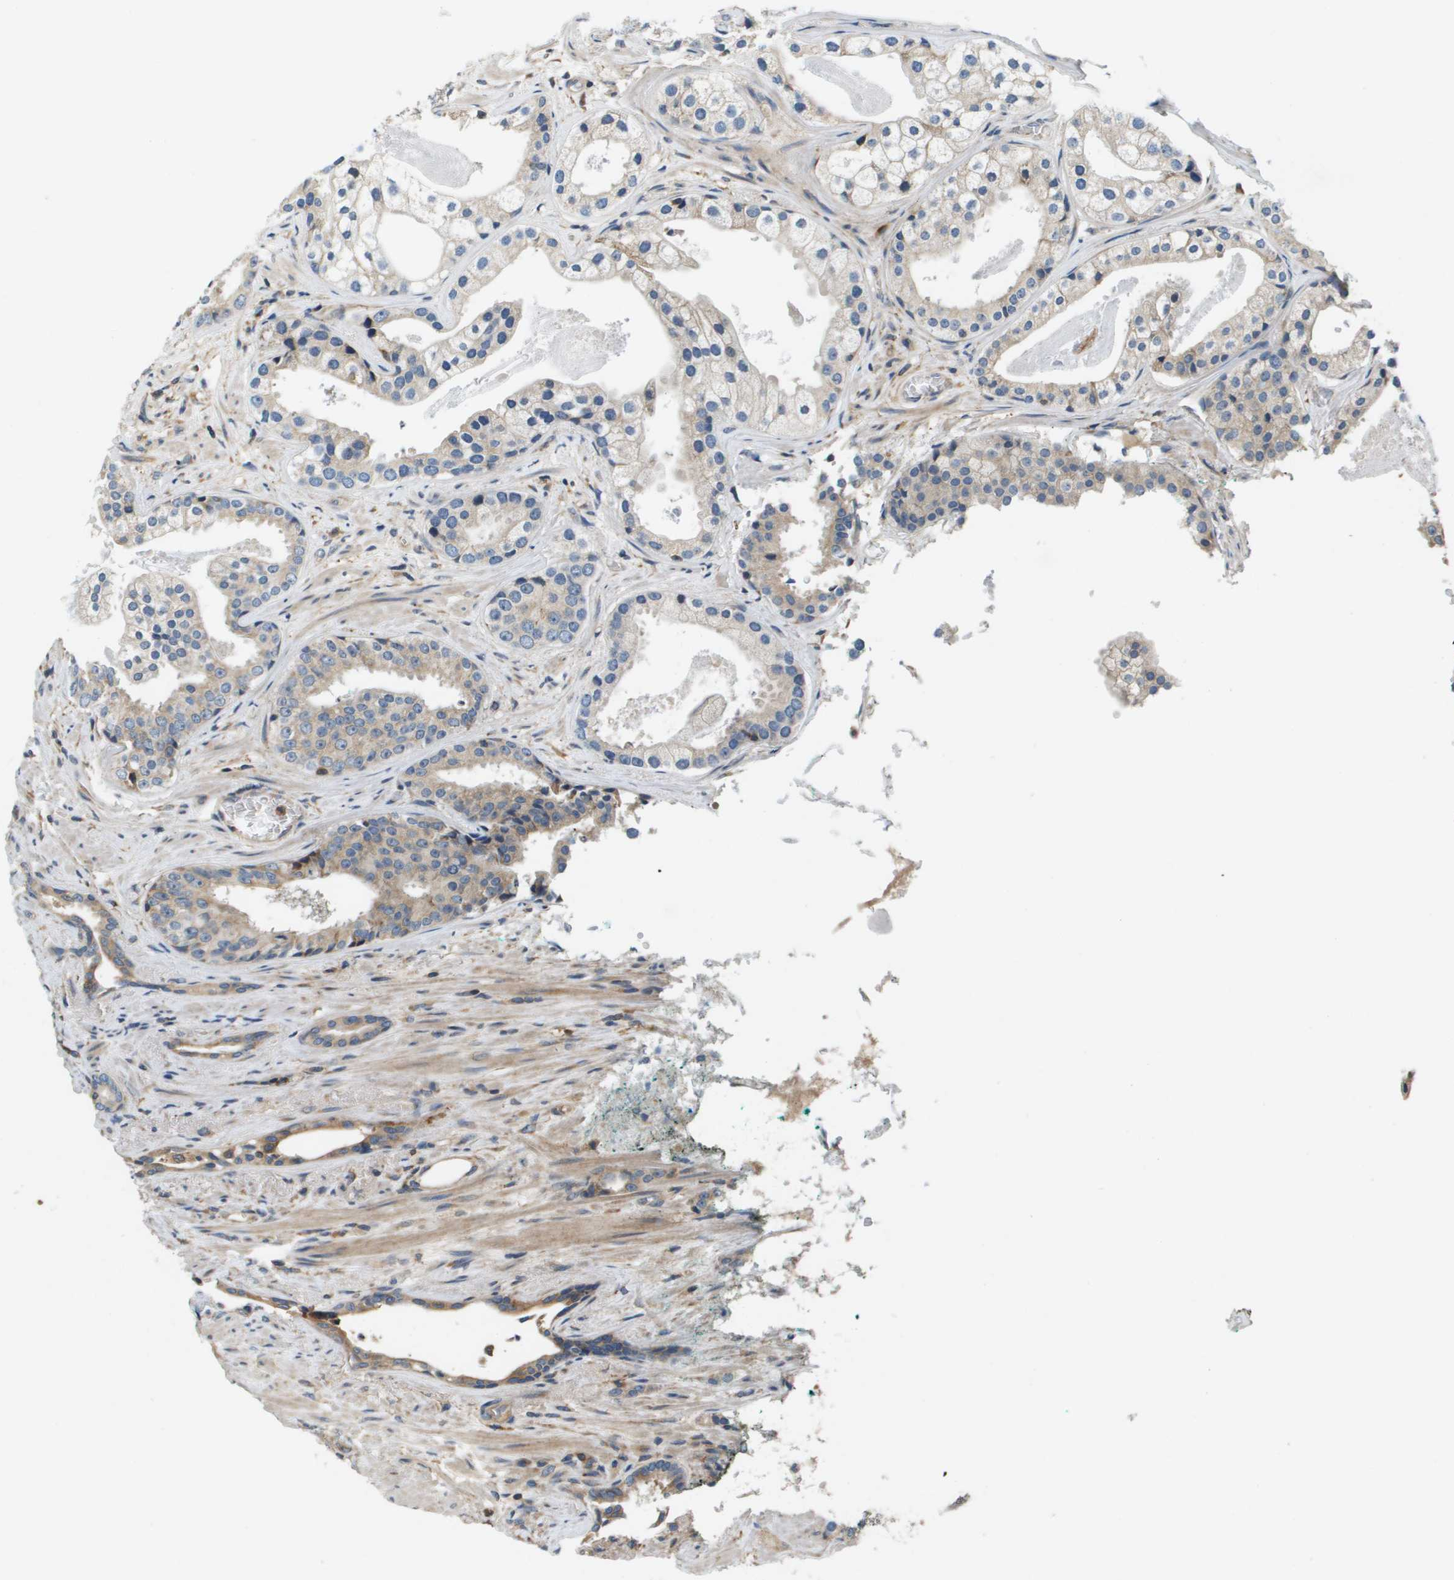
{"staining": {"intensity": "weak", "quantity": "25%-75%", "location": "cytoplasmic/membranous"}, "tissue": "prostate cancer", "cell_type": "Tumor cells", "image_type": "cancer", "snomed": [{"axis": "morphology", "description": "Adenocarcinoma, High grade"}, {"axis": "topography", "description": "Prostate"}], "caption": "Tumor cells display weak cytoplasmic/membranous staining in about 25%-75% of cells in adenocarcinoma (high-grade) (prostate).", "gene": "SAMSN1", "patient": {"sex": "male", "age": 71}}